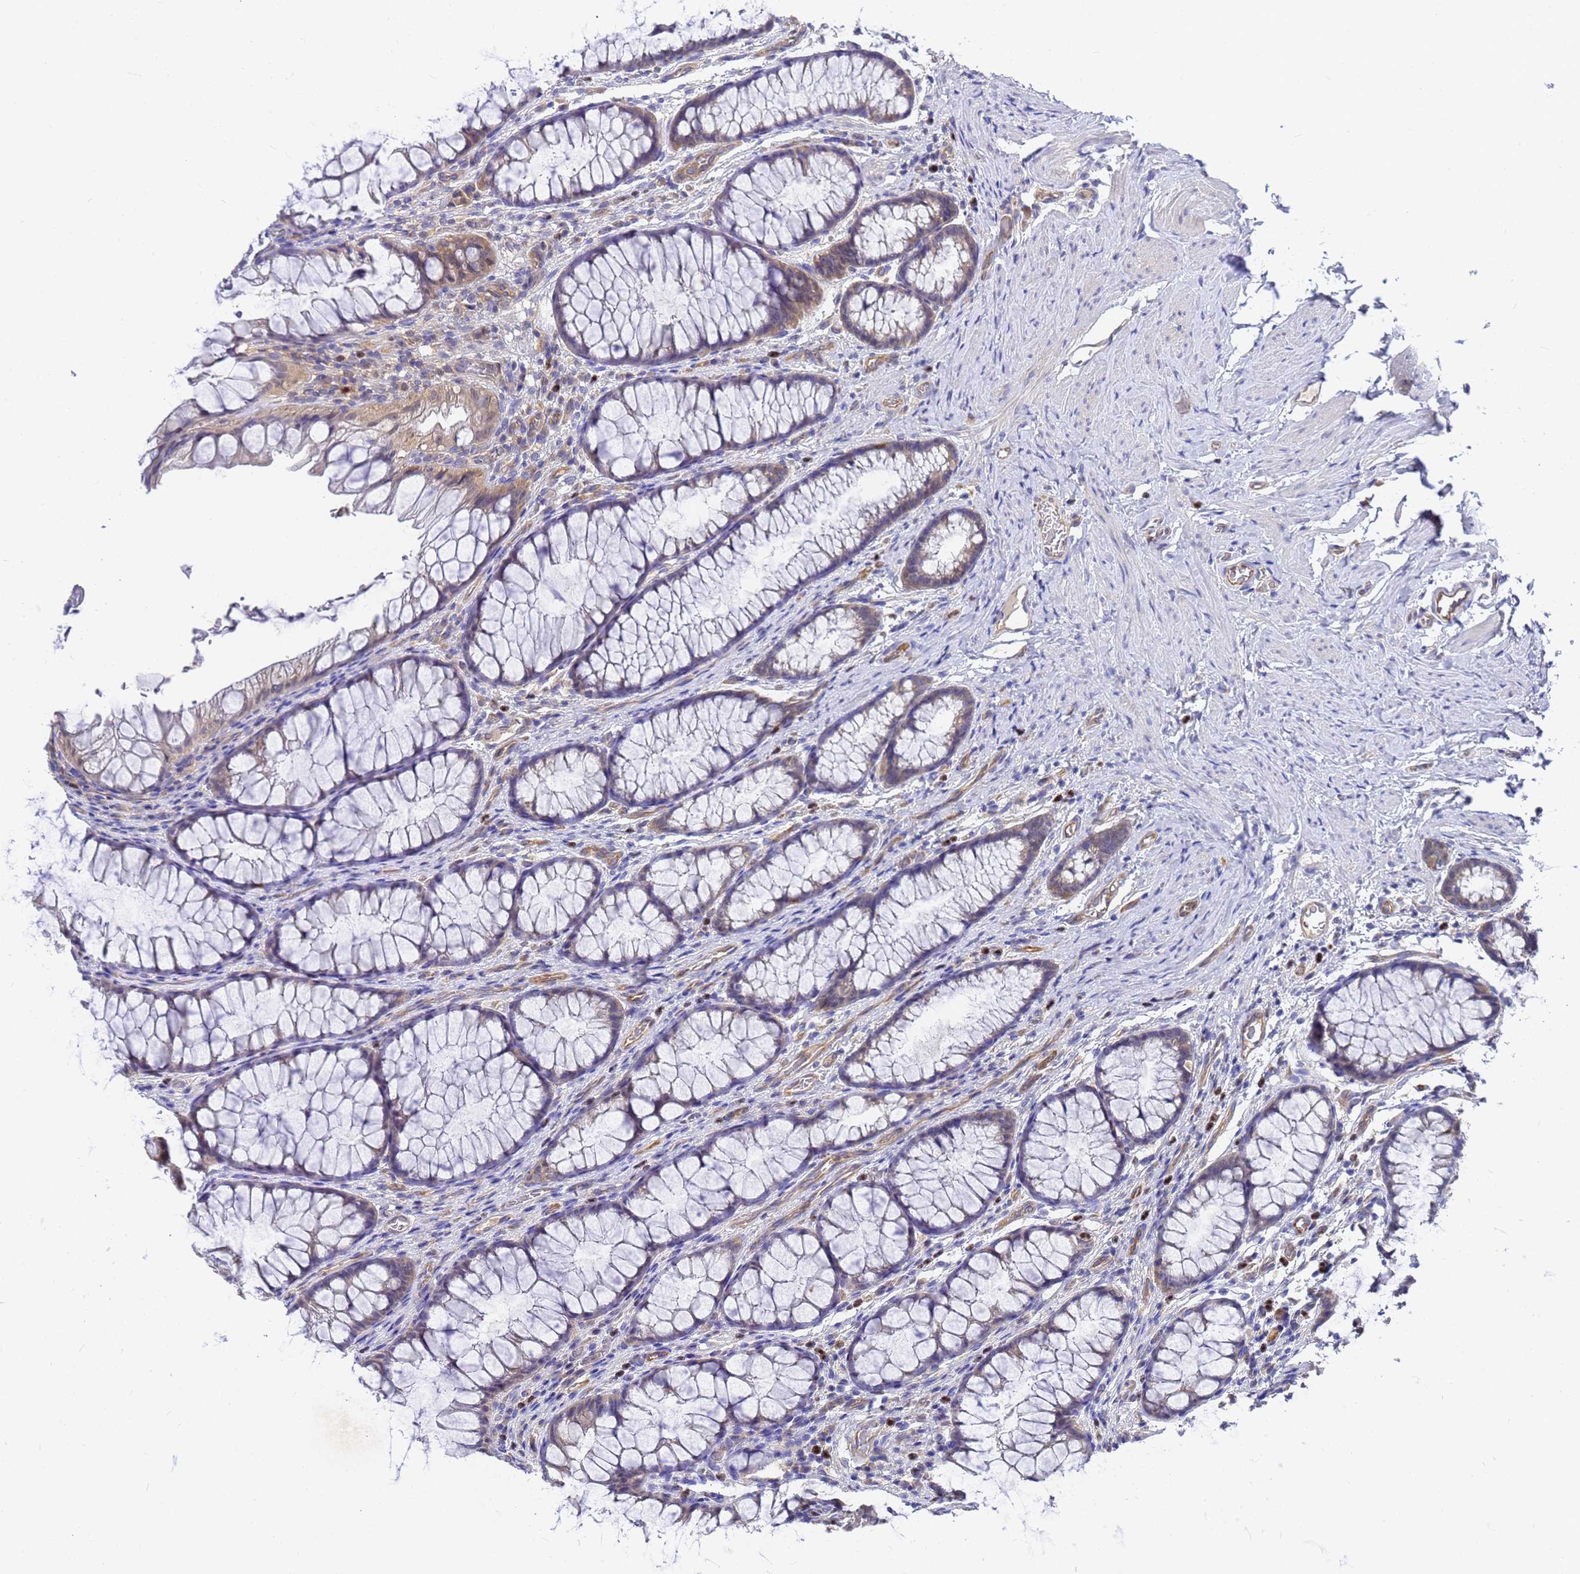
{"staining": {"intensity": "weak", "quantity": "25%-75%", "location": "cytoplasmic/membranous"}, "tissue": "colon", "cell_type": "Endothelial cells", "image_type": "normal", "snomed": [{"axis": "morphology", "description": "Normal tissue, NOS"}, {"axis": "topography", "description": "Colon"}], "caption": "High-magnification brightfield microscopy of unremarkable colon stained with DAB (brown) and counterstained with hematoxylin (blue). endothelial cells exhibit weak cytoplasmic/membranous expression is appreciated in about25%-75% of cells. The staining was performed using DAB (3,3'-diaminobenzidine) to visualize the protein expression in brown, while the nuclei were stained in blue with hematoxylin (Magnification: 20x).", "gene": "SLC35E2B", "patient": {"sex": "female", "age": 62}}